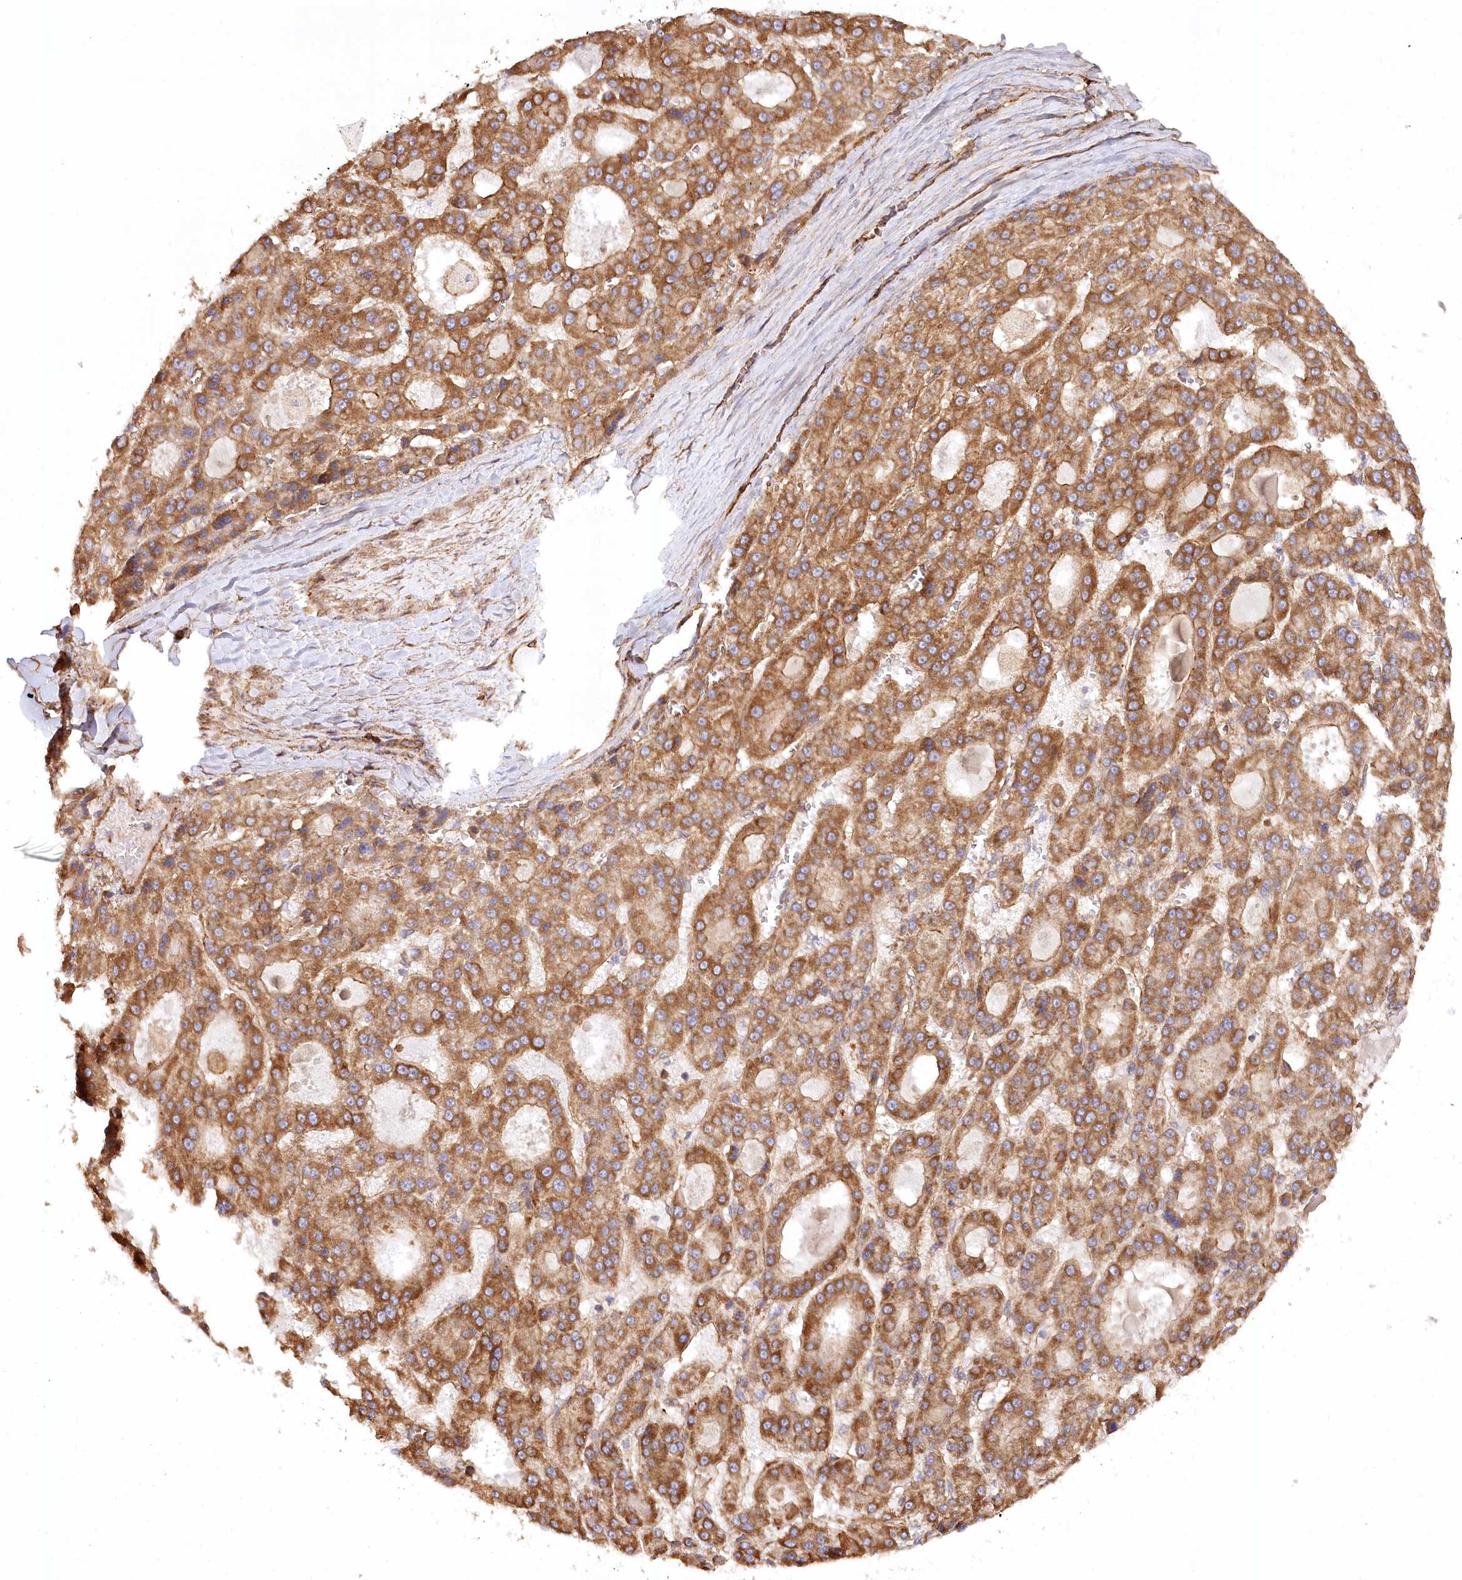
{"staining": {"intensity": "moderate", "quantity": ">75%", "location": "cytoplasmic/membranous"}, "tissue": "liver cancer", "cell_type": "Tumor cells", "image_type": "cancer", "snomed": [{"axis": "morphology", "description": "Carcinoma, Hepatocellular, NOS"}, {"axis": "topography", "description": "Liver"}], "caption": "A brown stain shows moderate cytoplasmic/membranous staining of a protein in hepatocellular carcinoma (liver) tumor cells. (IHC, brightfield microscopy, high magnification).", "gene": "SYNPO2", "patient": {"sex": "male", "age": 70}}